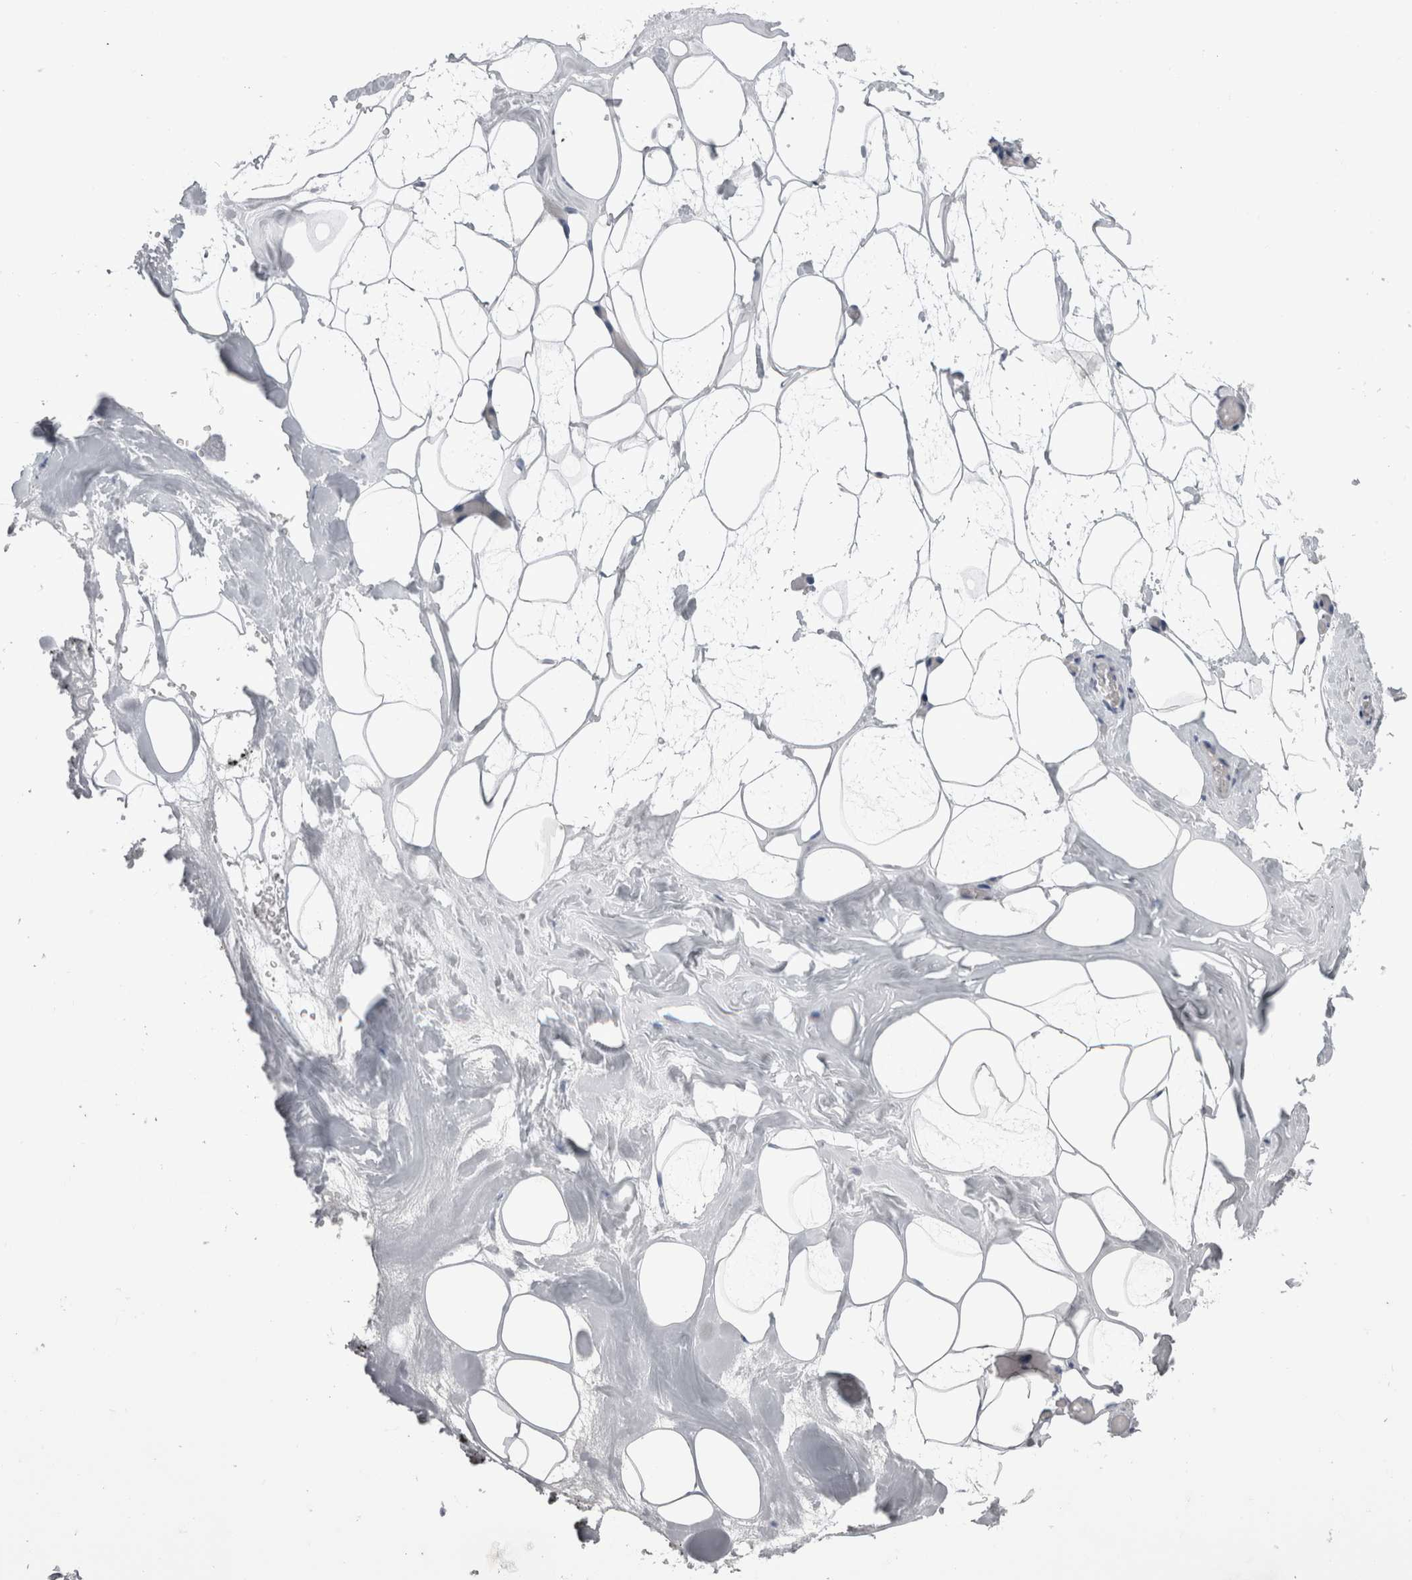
{"staining": {"intensity": "negative", "quantity": "none", "location": "none"}, "tissue": "adipose tissue", "cell_type": "Adipocytes", "image_type": "normal", "snomed": [{"axis": "morphology", "description": "Normal tissue, NOS"}, {"axis": "morphology", "description": "Fibrosis, NOS"}, {"axis": "topography", "description": "Breast"}, {"axis": "topography", "description": "Adipose tissue"}], "caption": "A histopathology image of adipose tissue stained for a protein demonstrates no brown staining in adipocytes.", "gene": "DCTN6", "patient": {"sex": "female", "age": 39}}